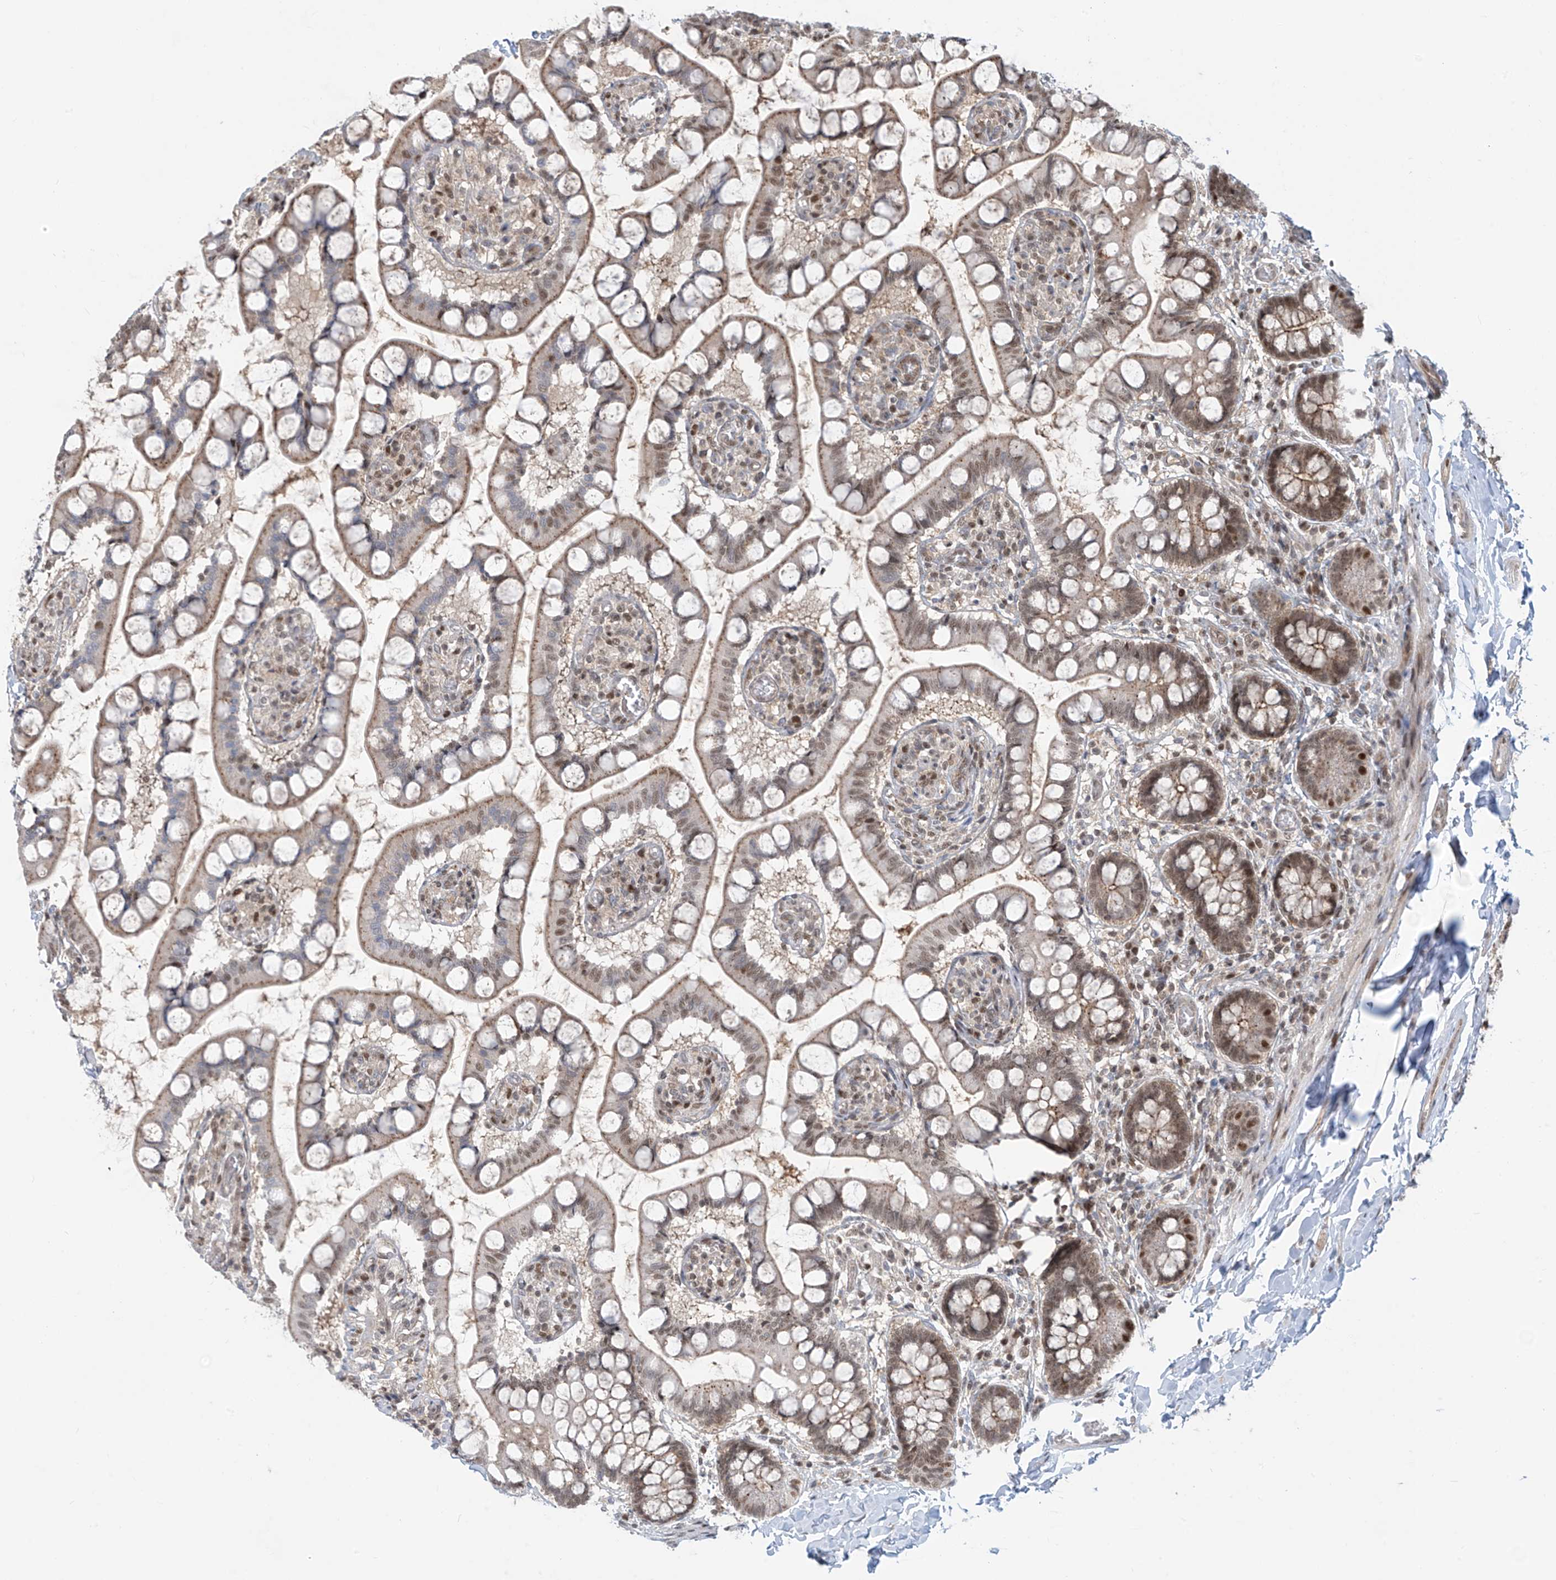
{"staining": {"intensity": "moderate", "quantity": "25%-75%", "location": "cytoplasmic/membranous,nuclear"}, "tissue": "small intestine", "cell_type": "Glandular cells", "image_type": "normal", "snomed": [{"axis": "morphology", "description": "Normal tissue, NOS"}, {"axis": "topography", "description": "Small intestine"}], "caption": "Glandular cells display medium levels of moderate cytoplasmic/membranous,nuclear expression in approximately 25%-75% of cells in benign small intestine.", "gene": "LAGE3", "patient": {"sex": "male", "age": 52}}